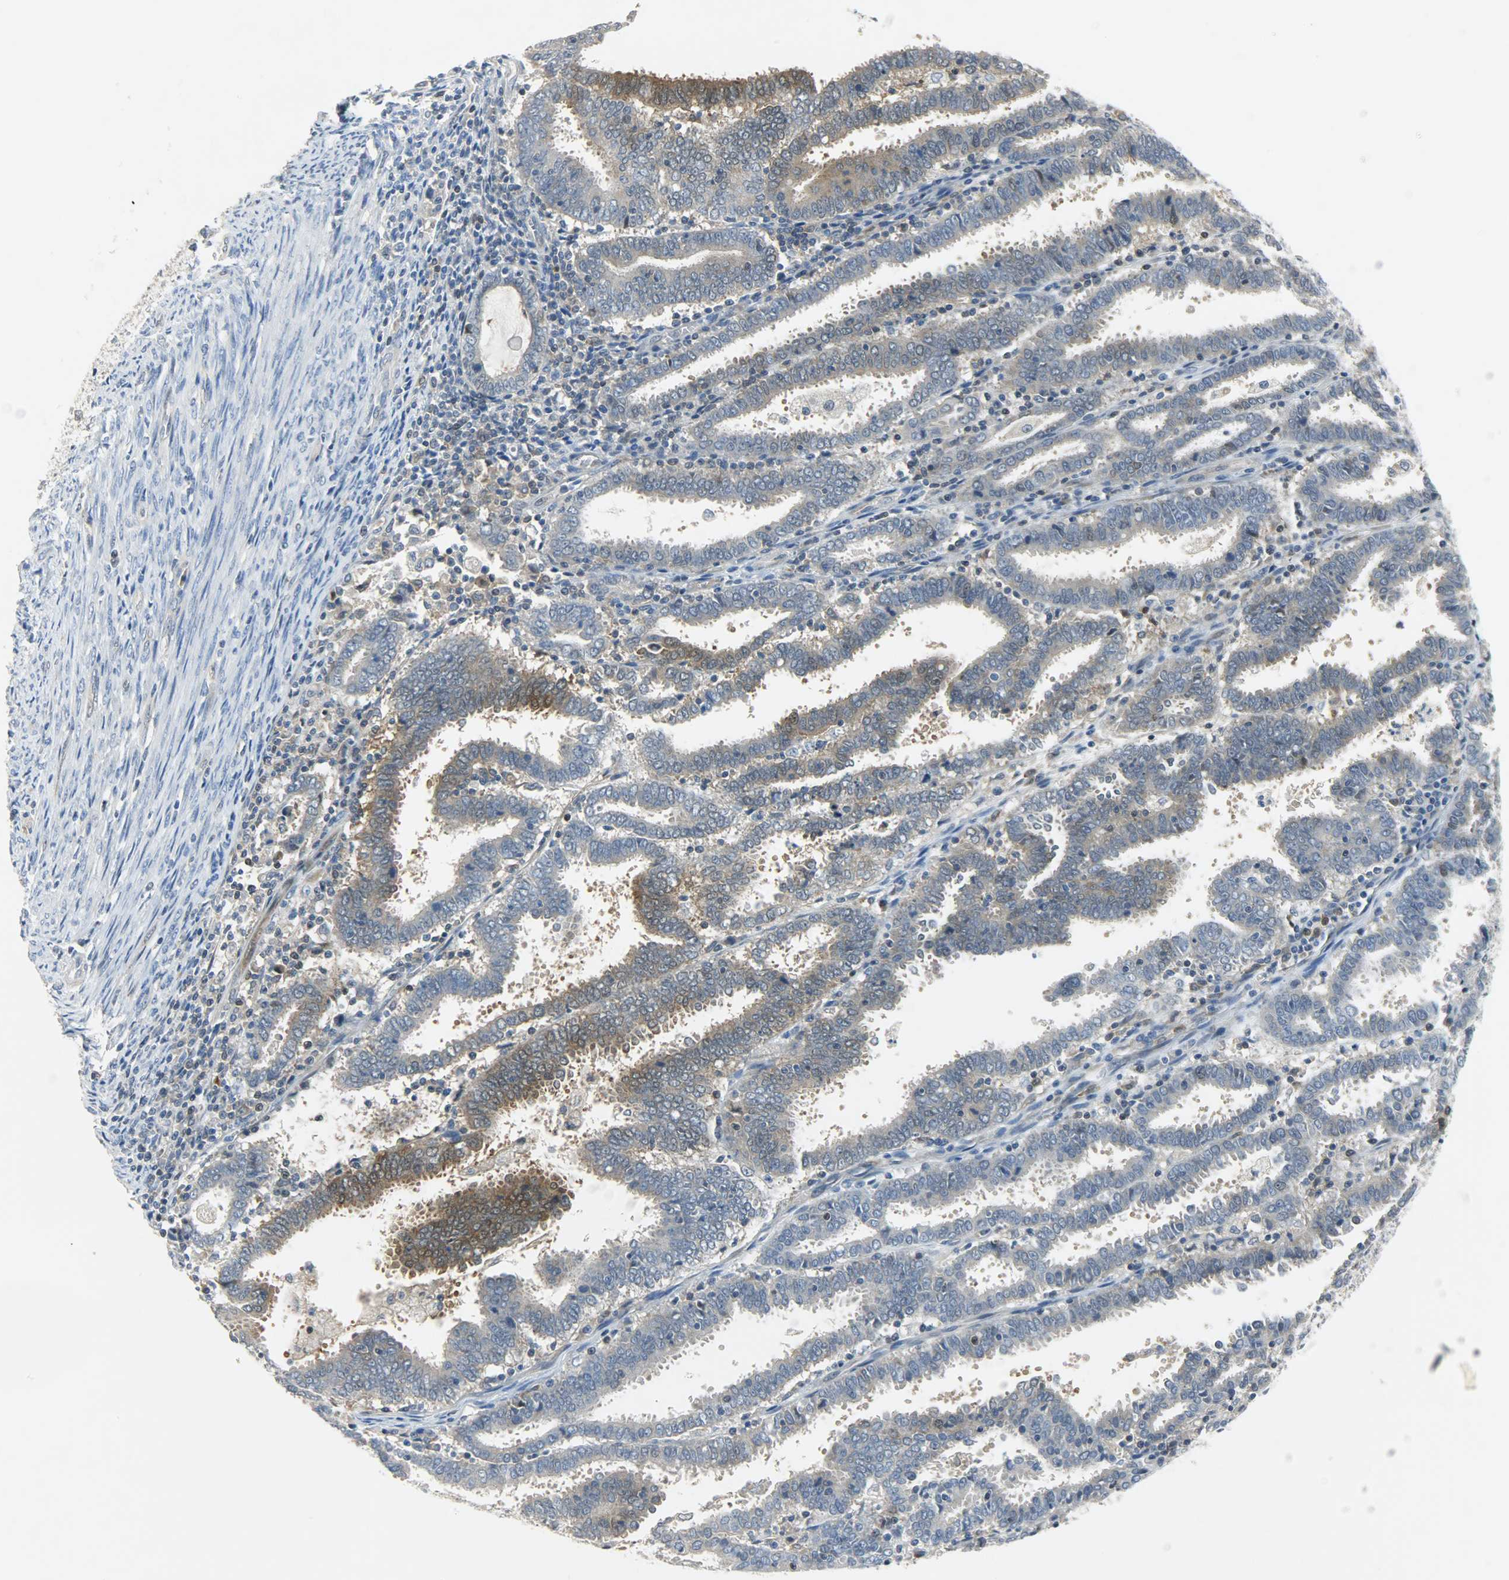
{"staining": {"intensity": "moderate", "quantity": "<25%", "location": "cytoplasmic/membranous"}, "tissue": "endometrial cancer", "cell_type": "Tumor cells", "image_type": "cancer", "snomed": [{"axis": "morphology", "description": "Adenocarcinoma, NOS"}, {"axis": "topography", "description": "Uterus"}], "caption": "Protein staining reveals moderate cytoplasmic/membranous positivity in approximately <25% of tumor cells in adenocarcinoma (endometrial).", "gene": "EIF4EBP1", "patient": {"sex": "female", "age": 83}}